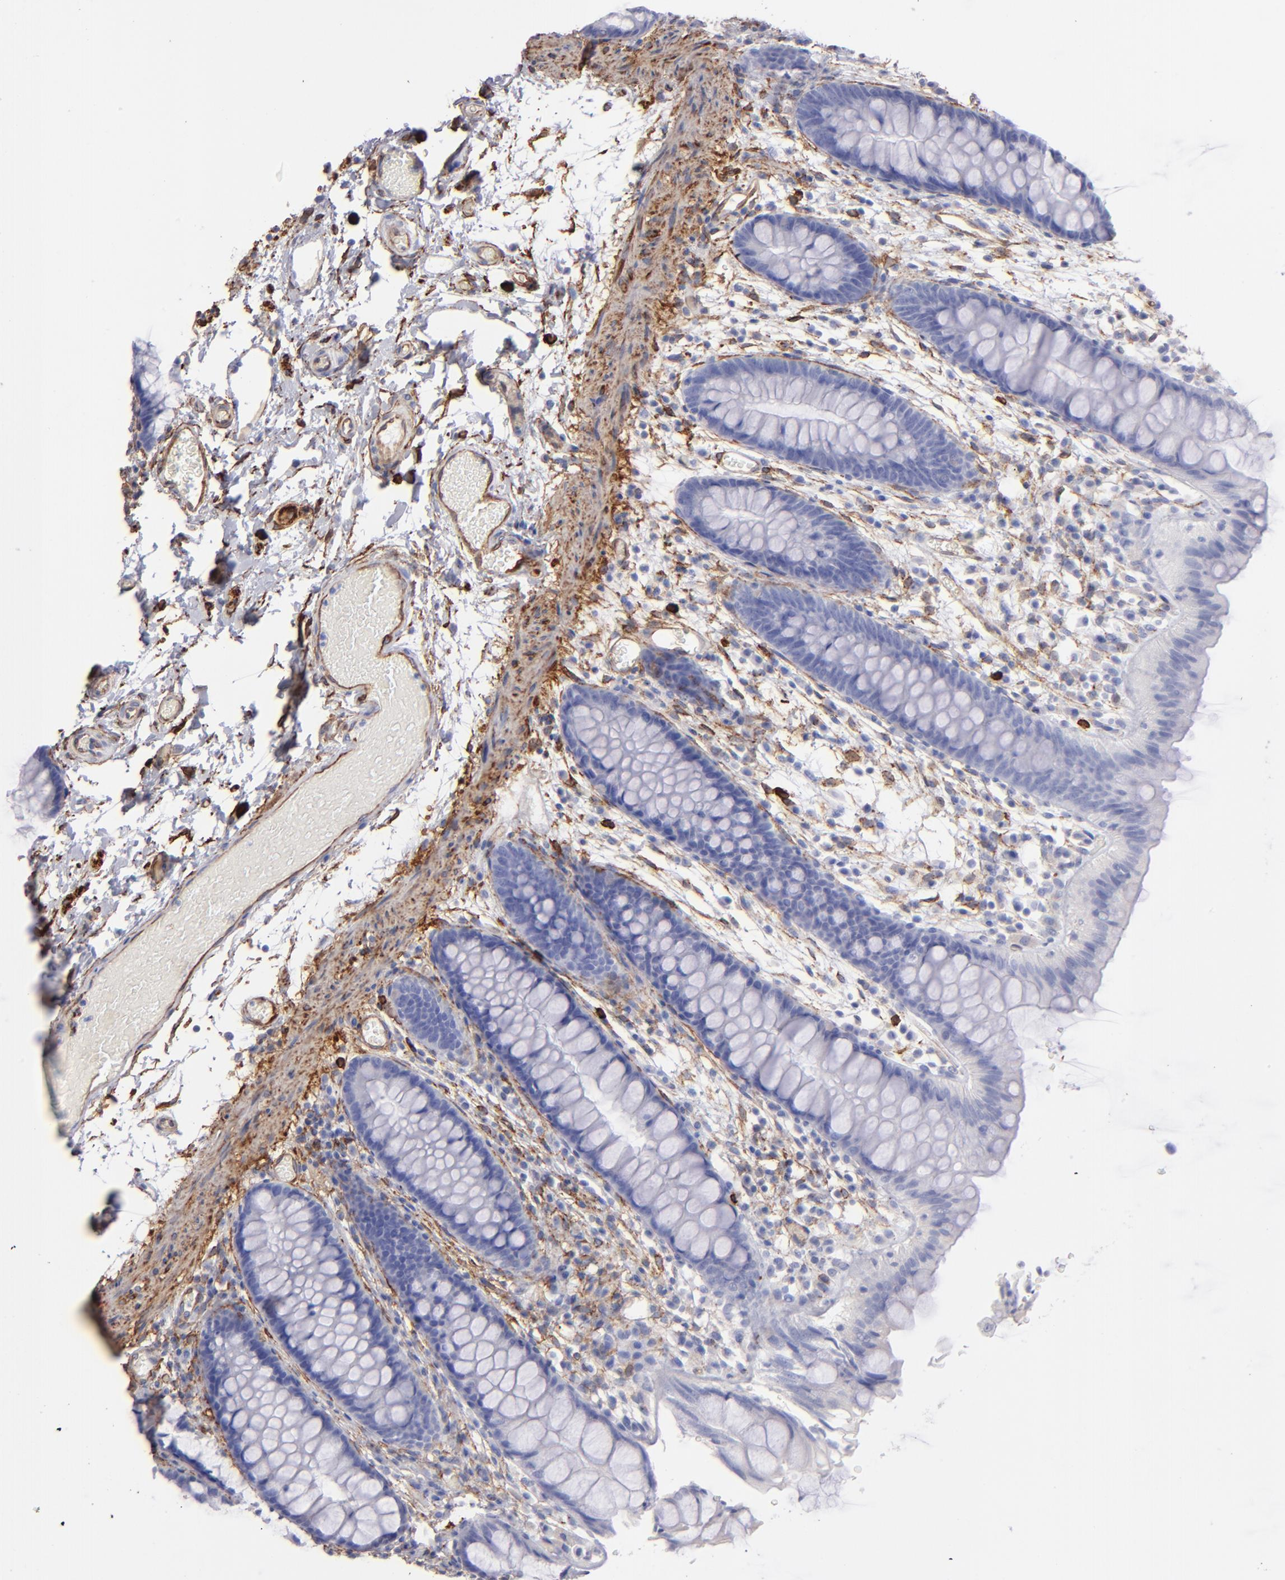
{"staining": {"intensity": "moderate", "quantity": ">75%", "location": "cytoplasmic/membranous"}, "tissue": "colon", "cell_type": "Endothelial cells", "image_type": "normal", "snomed": [{"axis": "morphology", "description": "Normal tissue, NOS"}, {"axis": "topography", "description": "Smooth muscle"}, {"axis": "topography", "description": "Colon"}], "caption": "Protein analysis of normal colon shows moderate cytoplasmic/membranous positivity in about >75% of endothelial cells. (brown staining indicates protein expression, while blue staining denotes nuclei).", "gene": "AHNAK2", "patient": {"sex": "male", "age": 67}}